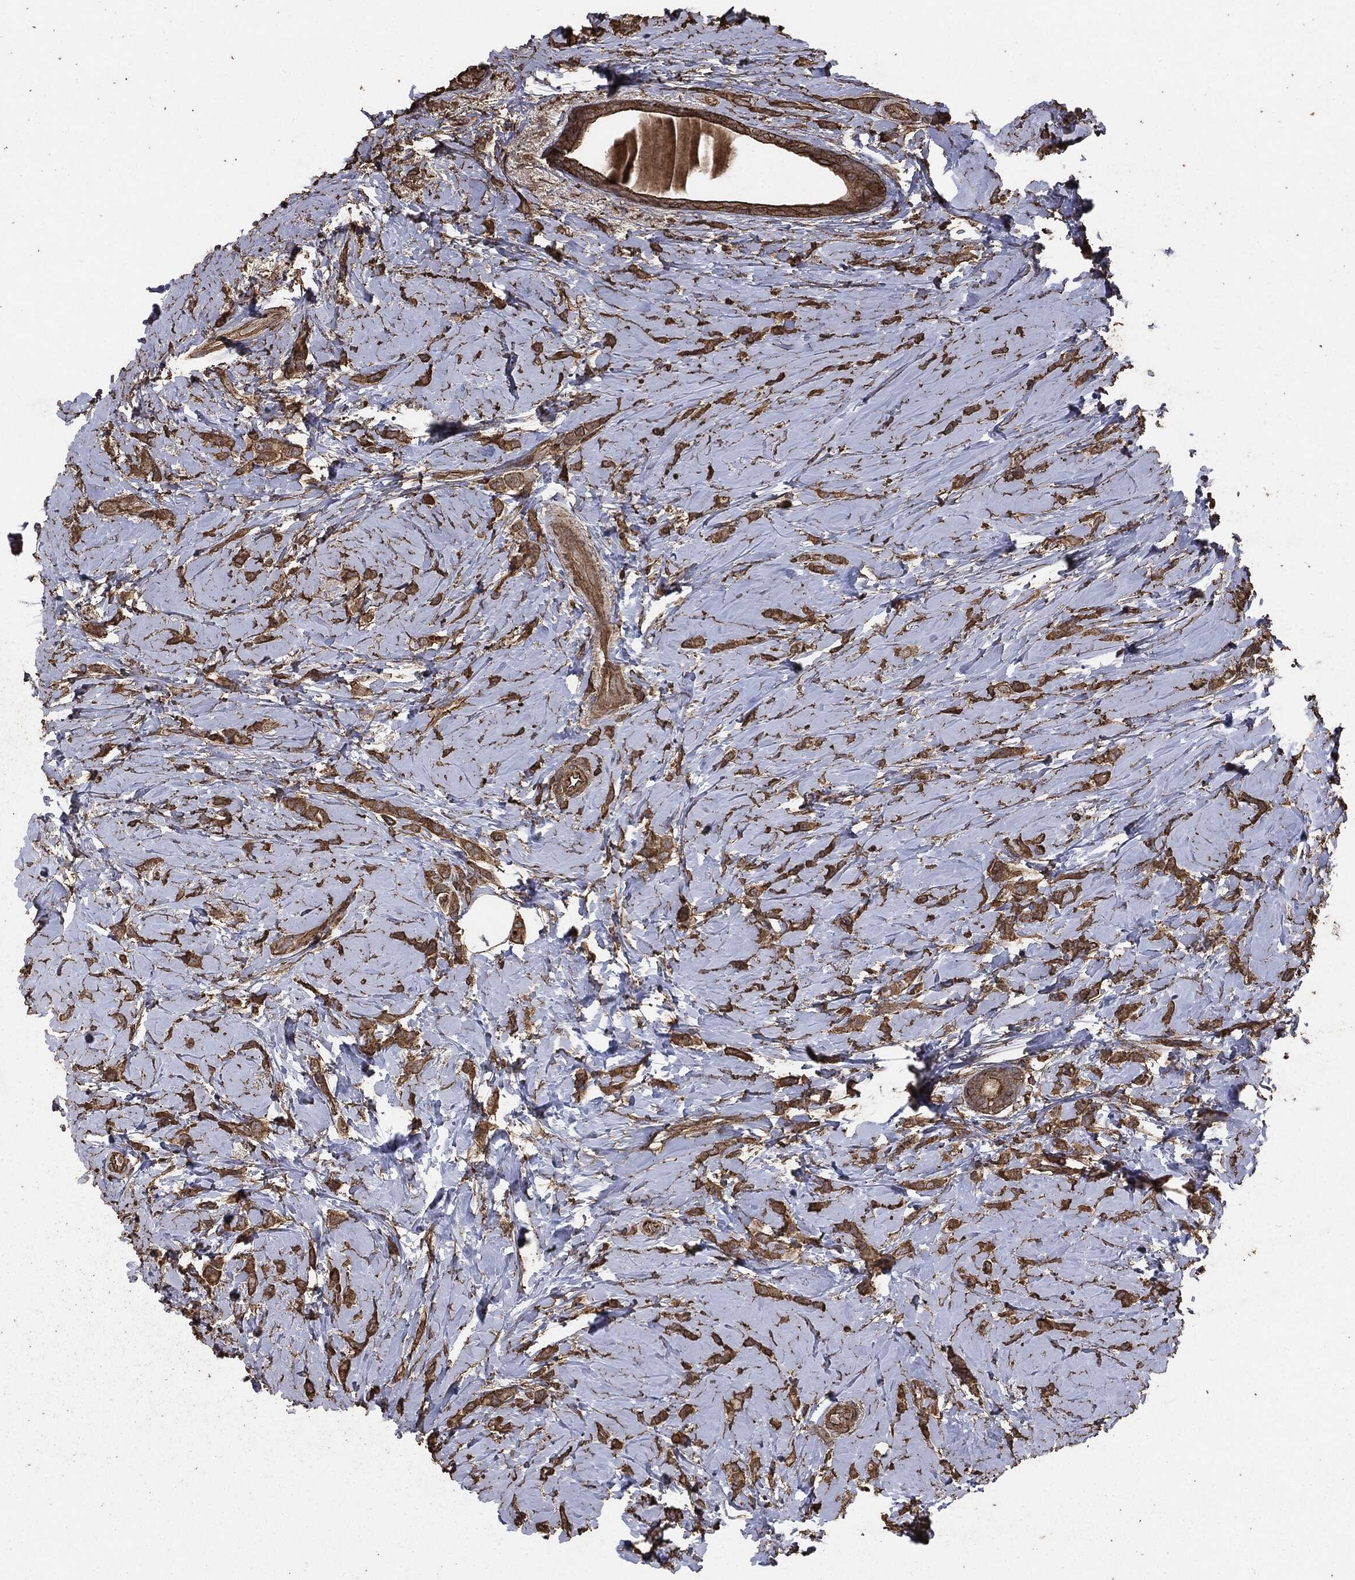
{"staining": {"intensity": "moderate", "quantity": ">75%", "location": "cytoplasmic/membranous"}, "tissue": "breast cancer", "cell_type": "Tumor cells", "image_type": "cancer", "snomed": [{"axis": "morphology", "description": "Lobular carcinoma"}, {"axis": "topography", "description": "Breast"}], "caption": "A micrograph of human breast cancer (lobular carcinoma) stained for a protein displays moderate cytoplasmic/membranous brown staining in tumor cells.", "gene": "MTOR", "patient": {"sex": "female", "age": 66}}